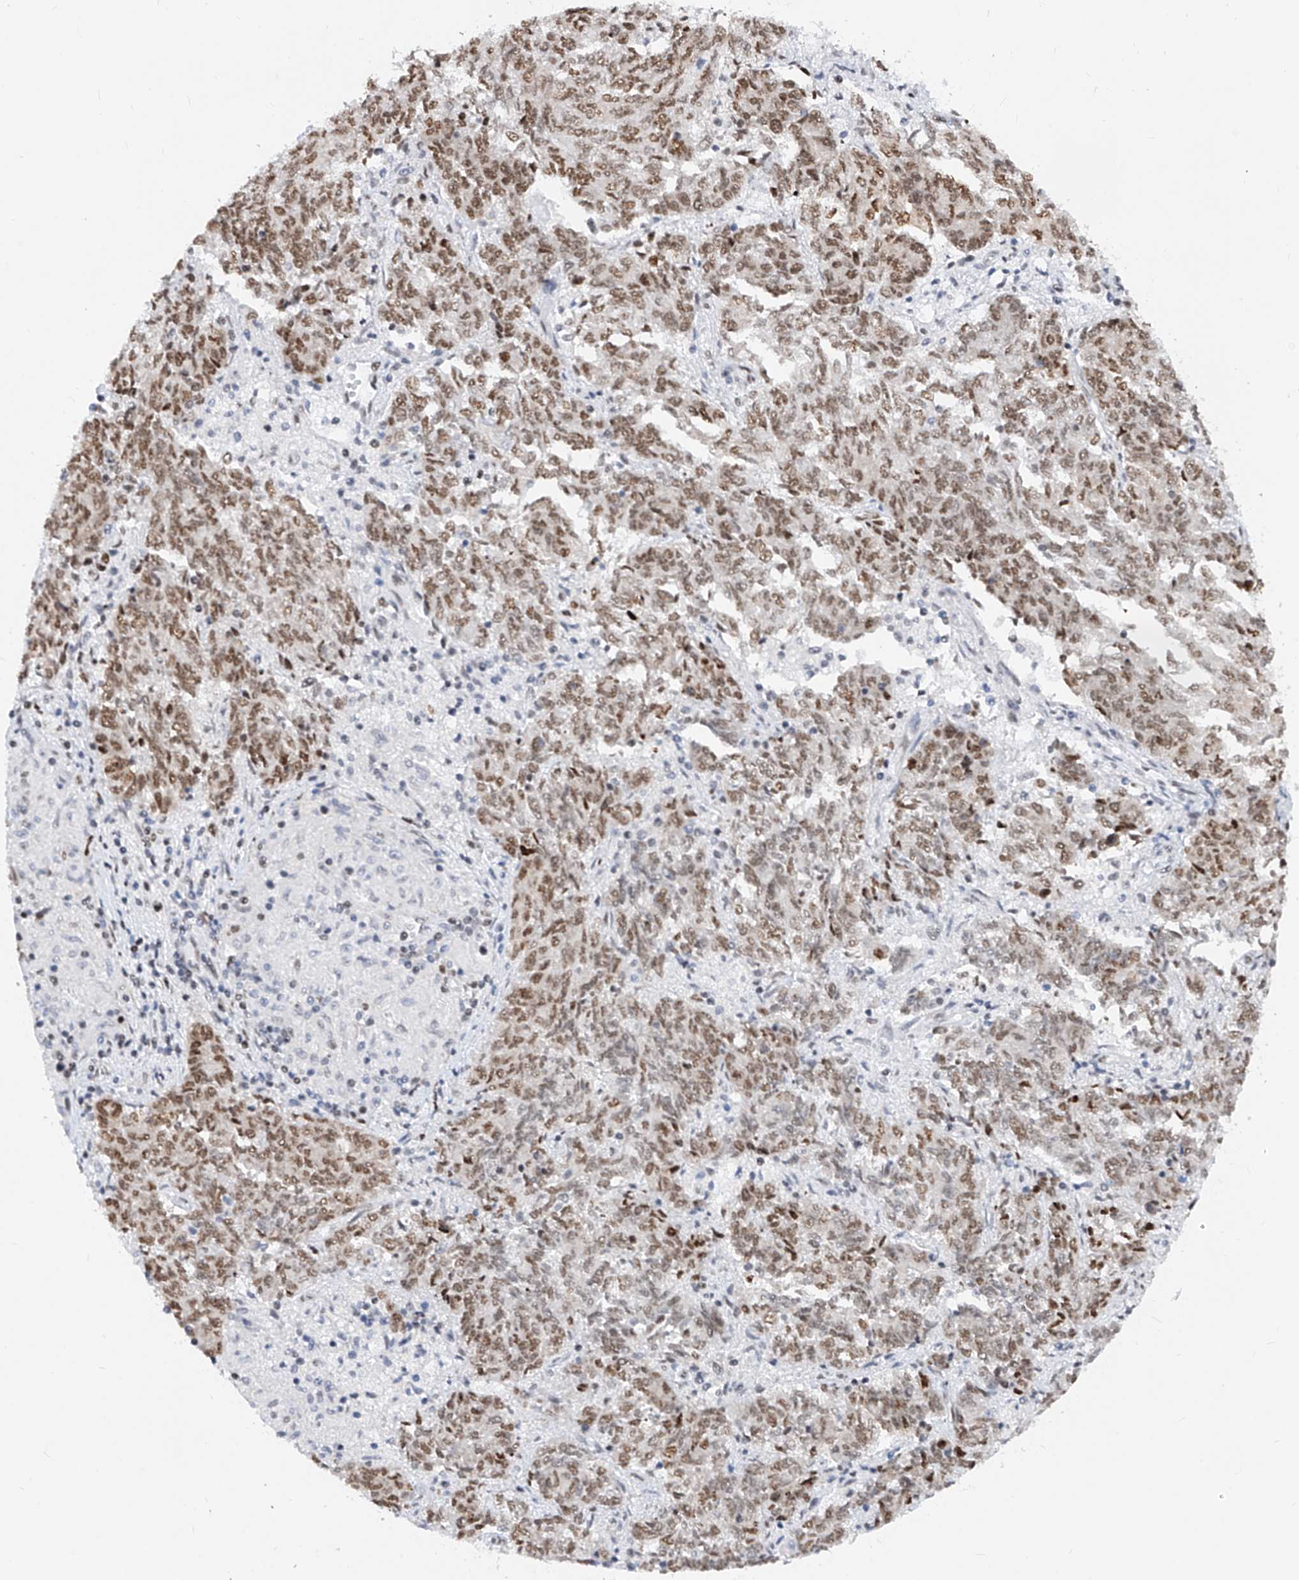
{"staining": {"intensity": "moderate", "quantity": ">75%", "location": "nuclear"}, "tissue": "endometrial cancer", "cell_type": "Tumor cells", "image_type": "cancer", "snomed": [{"axis": "morphology", "description": "Adenocarcinoma, NOS"}, {"axis": "topography", "description": "Endometrium"}], "caption": "Protein analysis of adenocarcinoma (endometrial) tissue demonstrates moderate nuclear expression in about >75% of tumor cells.", "gene": "SRSF6", "patient": {"sex": "female", "age": 80}}